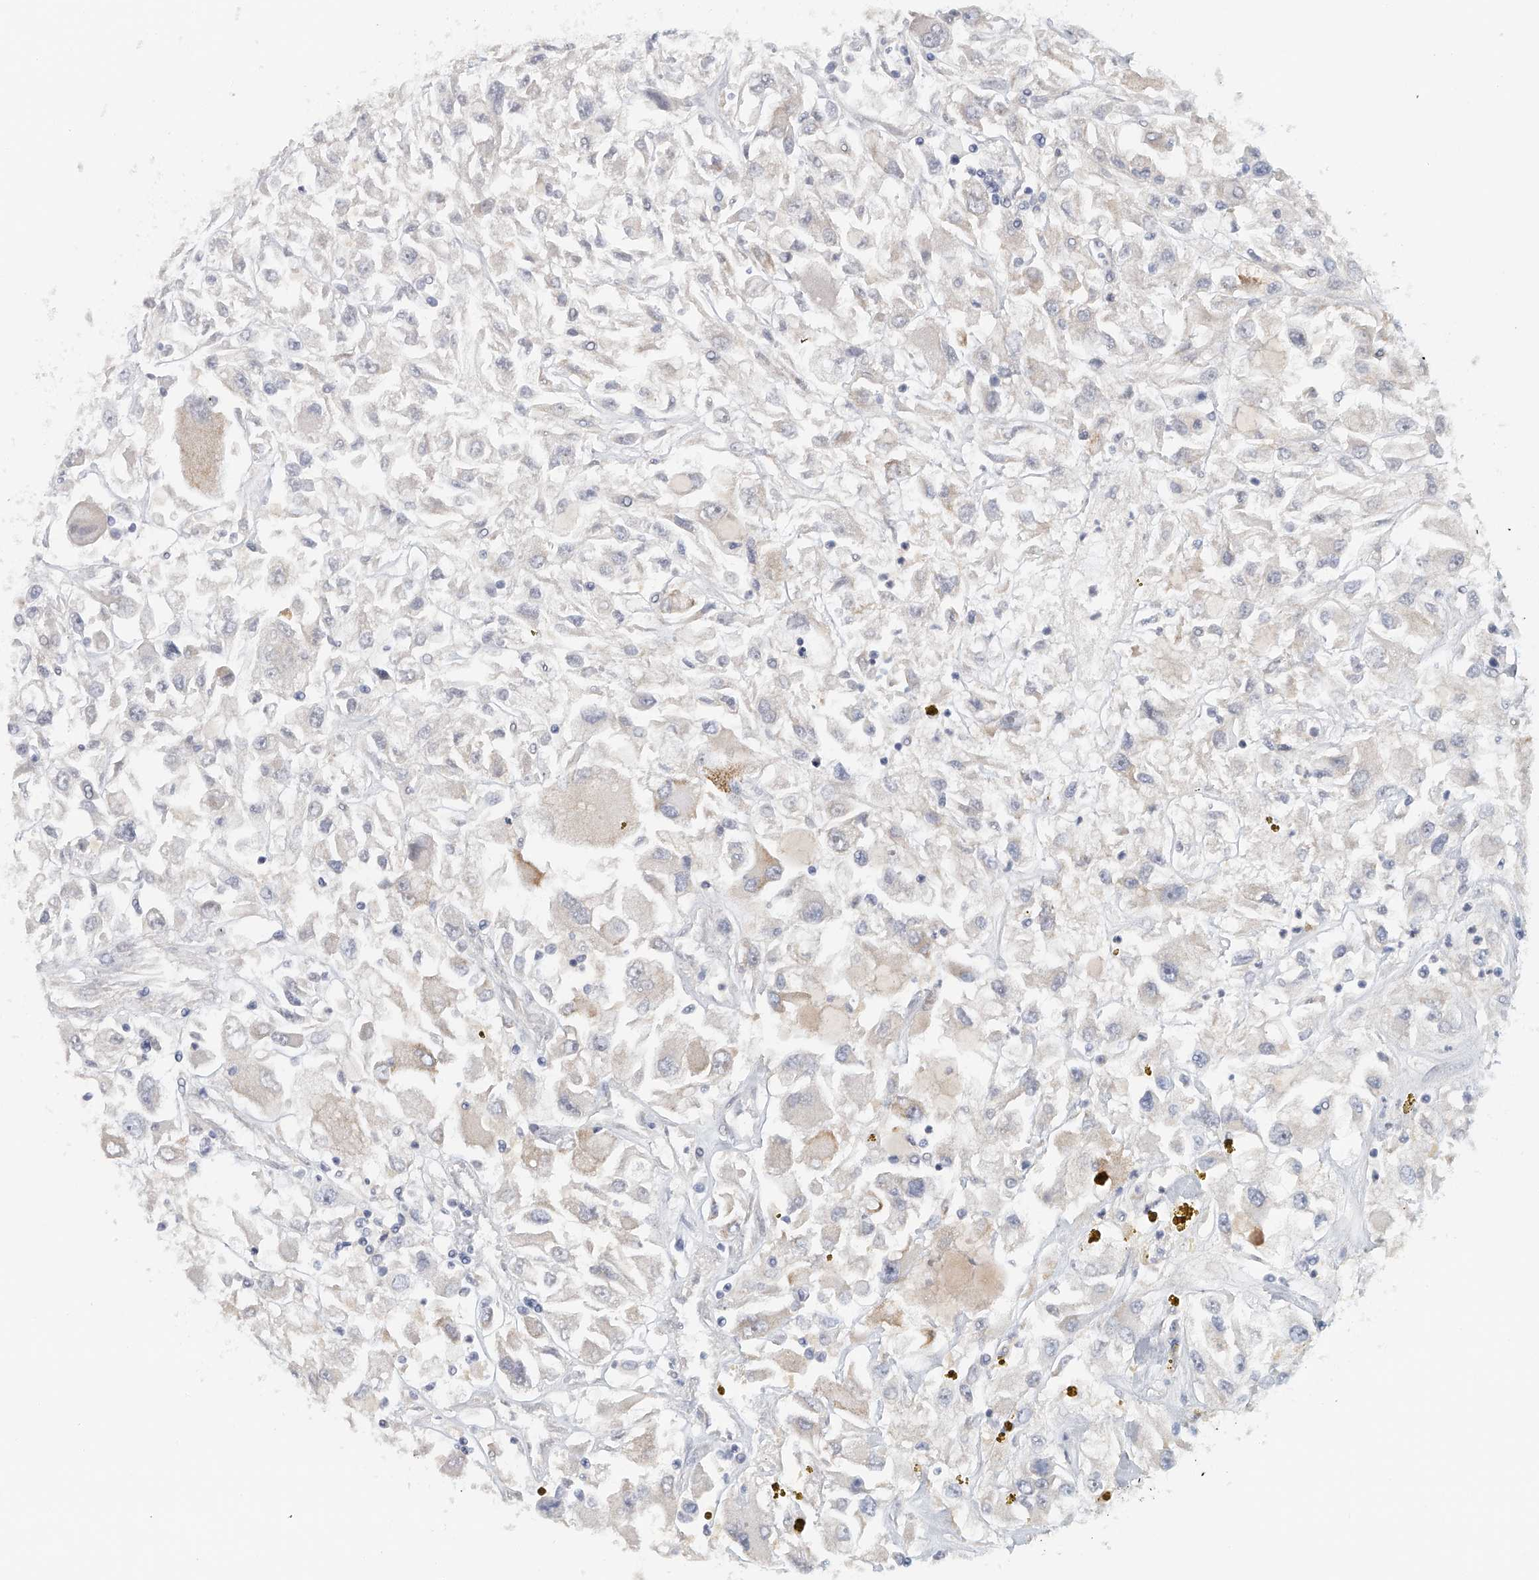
{"staining": {"intensity": "negative", "quantity": "none", "location": "none"}, "tissue": "renal cancer", "cell_type": "Tumor cells", "image_type": "cancer", "snomed": [{"axis": "morphology", "description": "Adenocarcinoma, NOS"}, {"axis": "topography", "description": "Kidney"}], "caption": "Histopathology image shows no significant protein staining in tumor cells of renal adenocarcinoma.", "gene": "DDX43", "patient": {"sex": "female", "age": 52}}